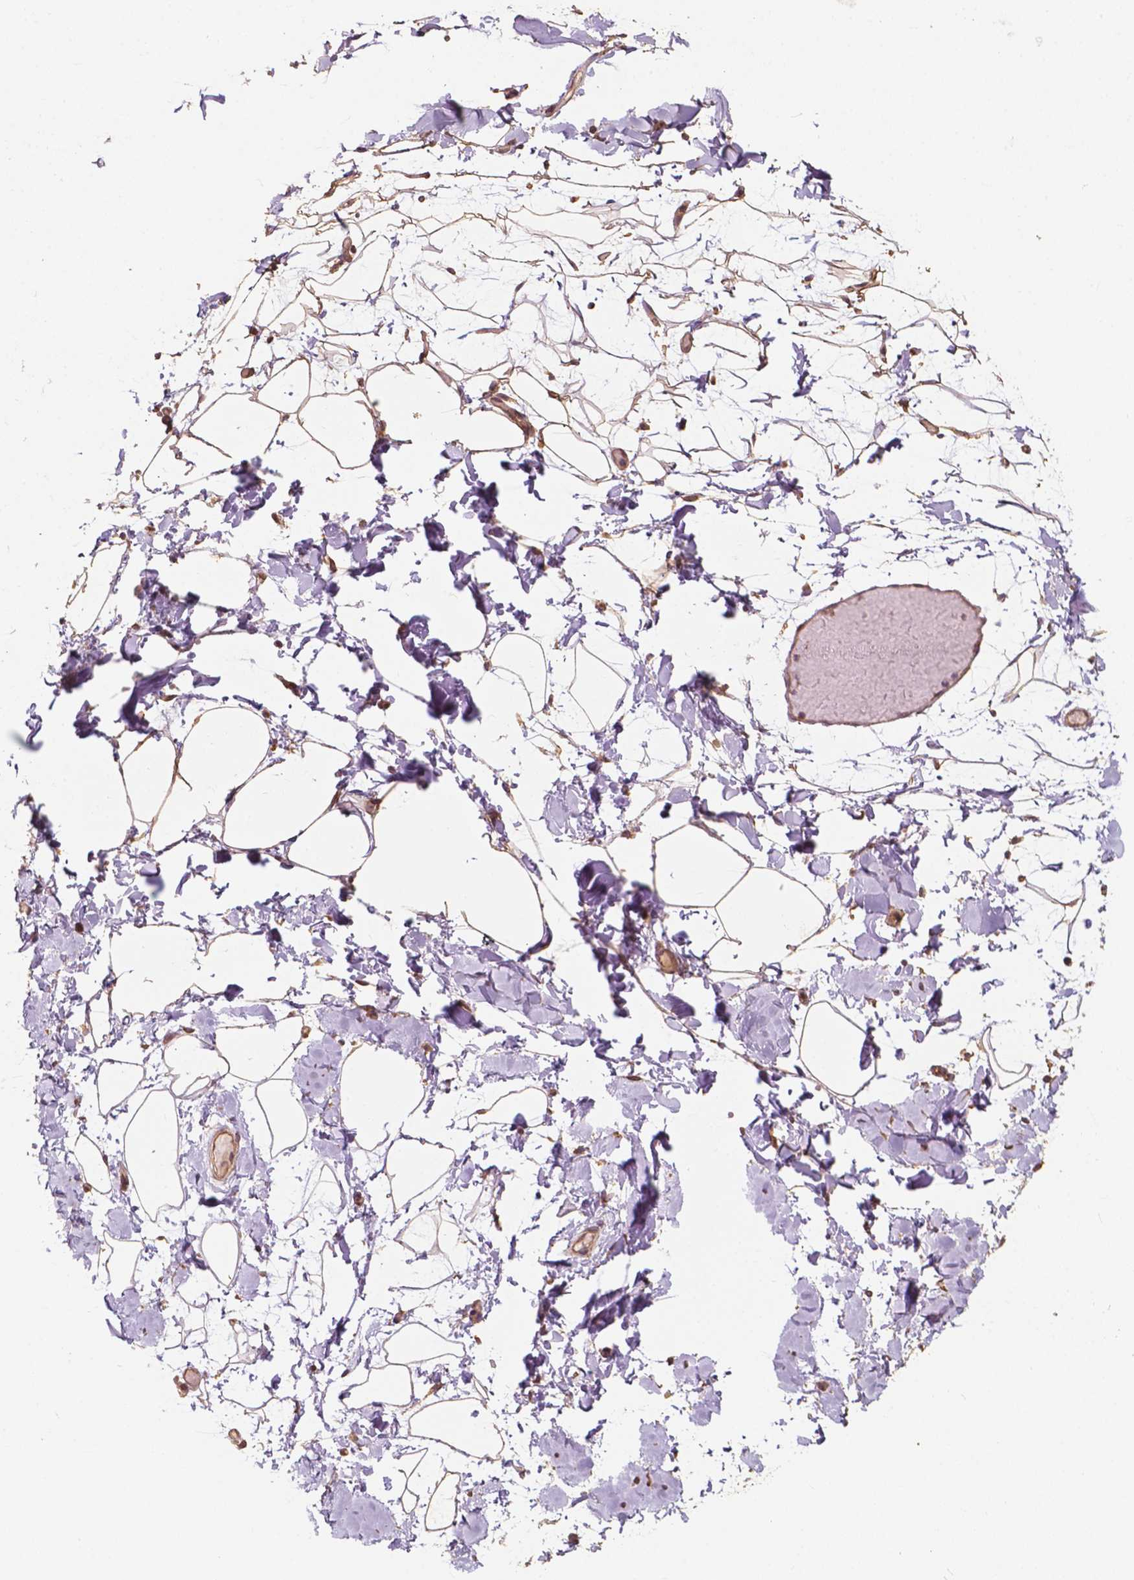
{"staining": {"intensity": "moderate", "quantity": ">75%", "location": "cytoplasmic/membranous"}, "tissue": "adipose tissue", "cell_type": "Adipocytes", "image_type": "normal", "snomed": [{"axis": "morphology", "description": "Normal tissue, NOS"}, {"axis": "topography", "description": "Gallbladder"}, {"axis": "topography", "description": "Peripheral nerve tissue"}], "caption": "Adipocytes reveal moderate cytoplasmic/membranous staining in about >75% of cells in normal adipose tissue.", "gene": "G3BP1", "patient": {"sex": "female", "age": 45}}